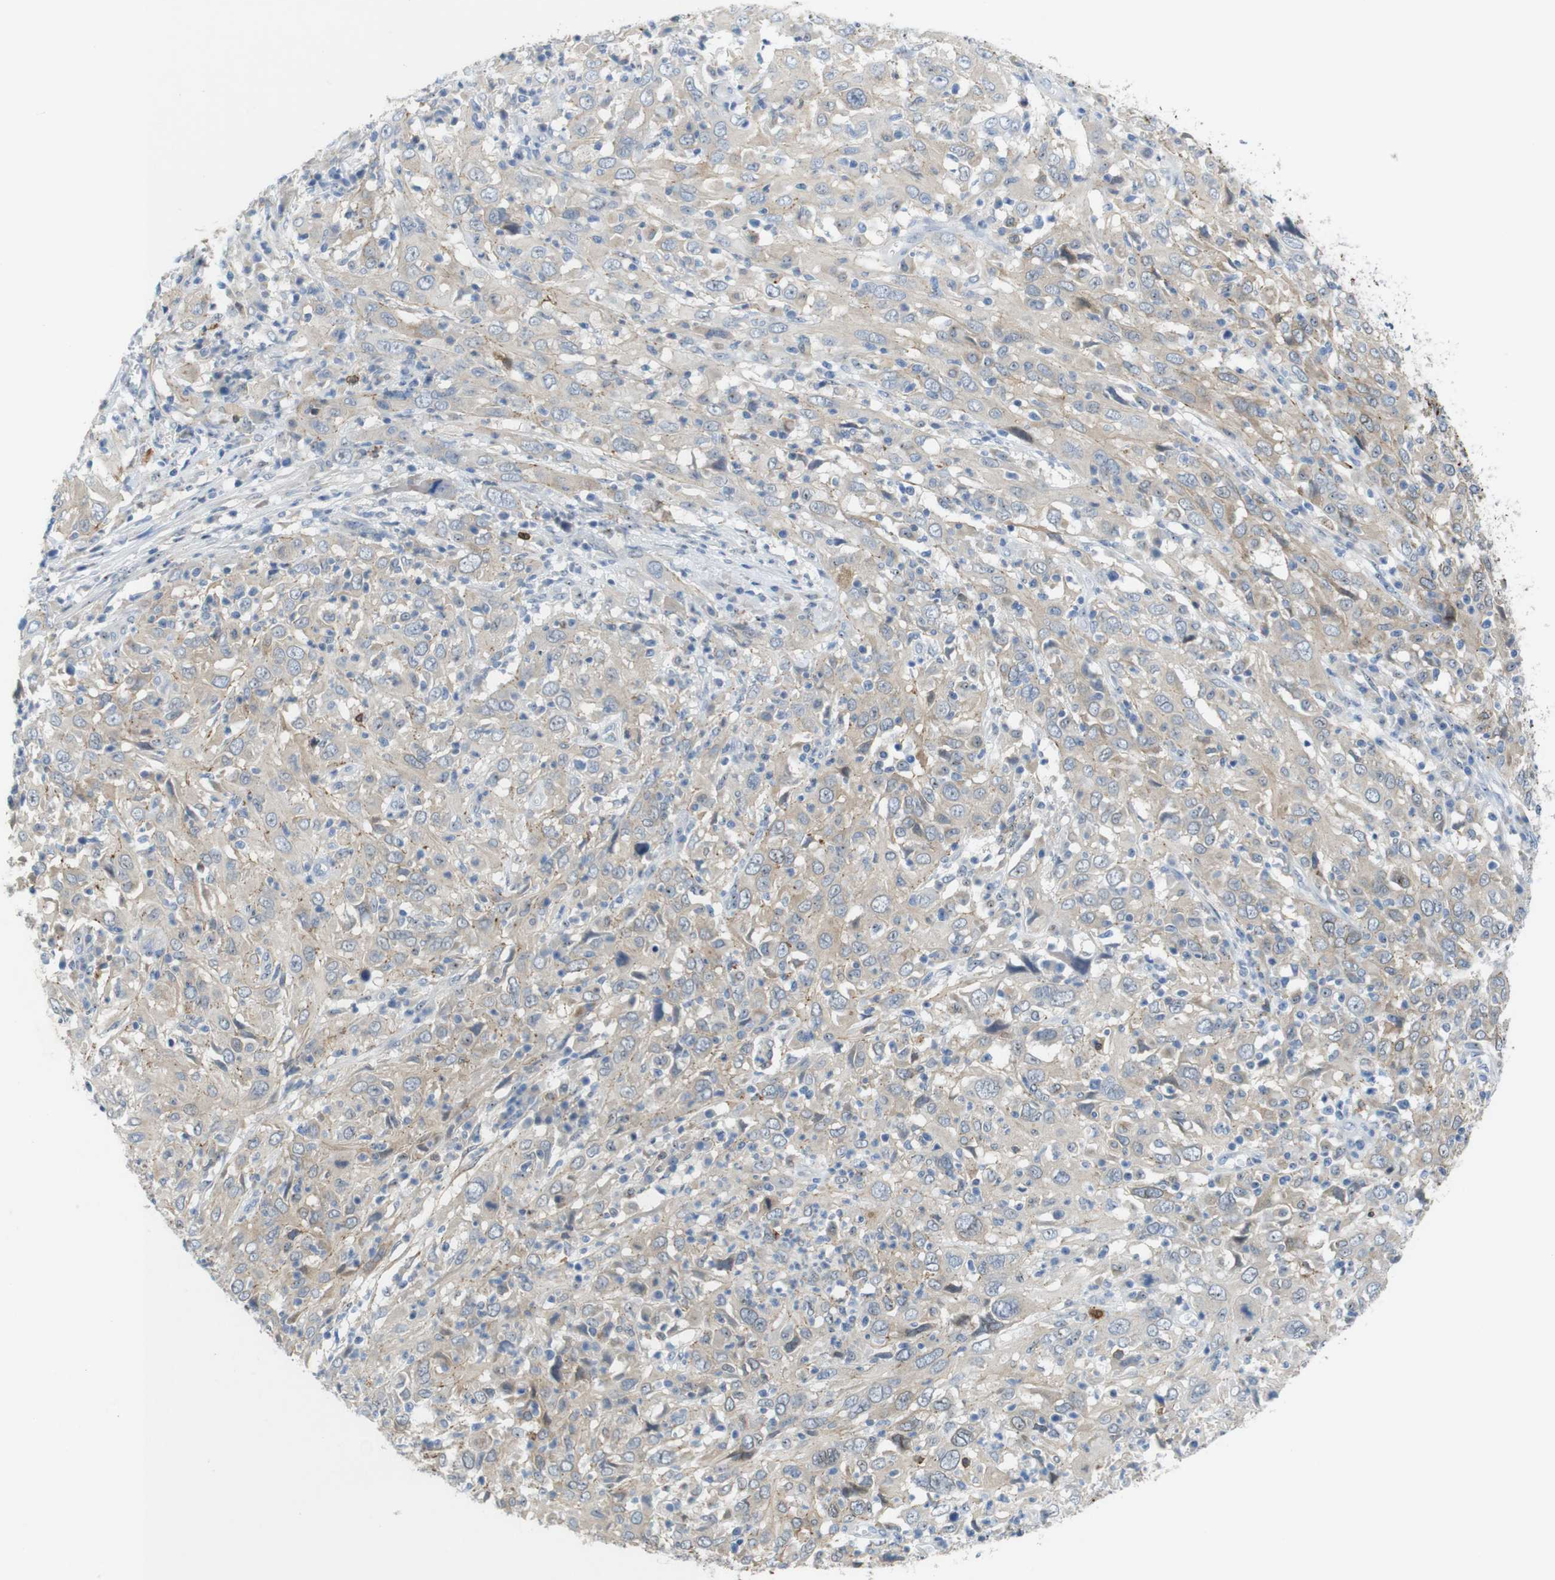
{"staining": {"intensity": "weak", "quantity": ">75%", "location": "cytoplasmic/membranous"}, "tissue": "cervical cancer", "cell_type": "Tumor cells", "image_type": "cancer", "snomed": [{"axis": "morphology", "description": "Squamous cell carcinoma, NOS"}, {"axis": "topography", "description": "Cervix"}], "caption": "Cervical cancer tissue reveals weak cytoplasmic/membranous positivity in approximately >75% of tumor cells The protein is shown in brown color, while the nuclei are stained blue.", "gene": "TJP3", "patient": {"sex": "female", "age": 46}}